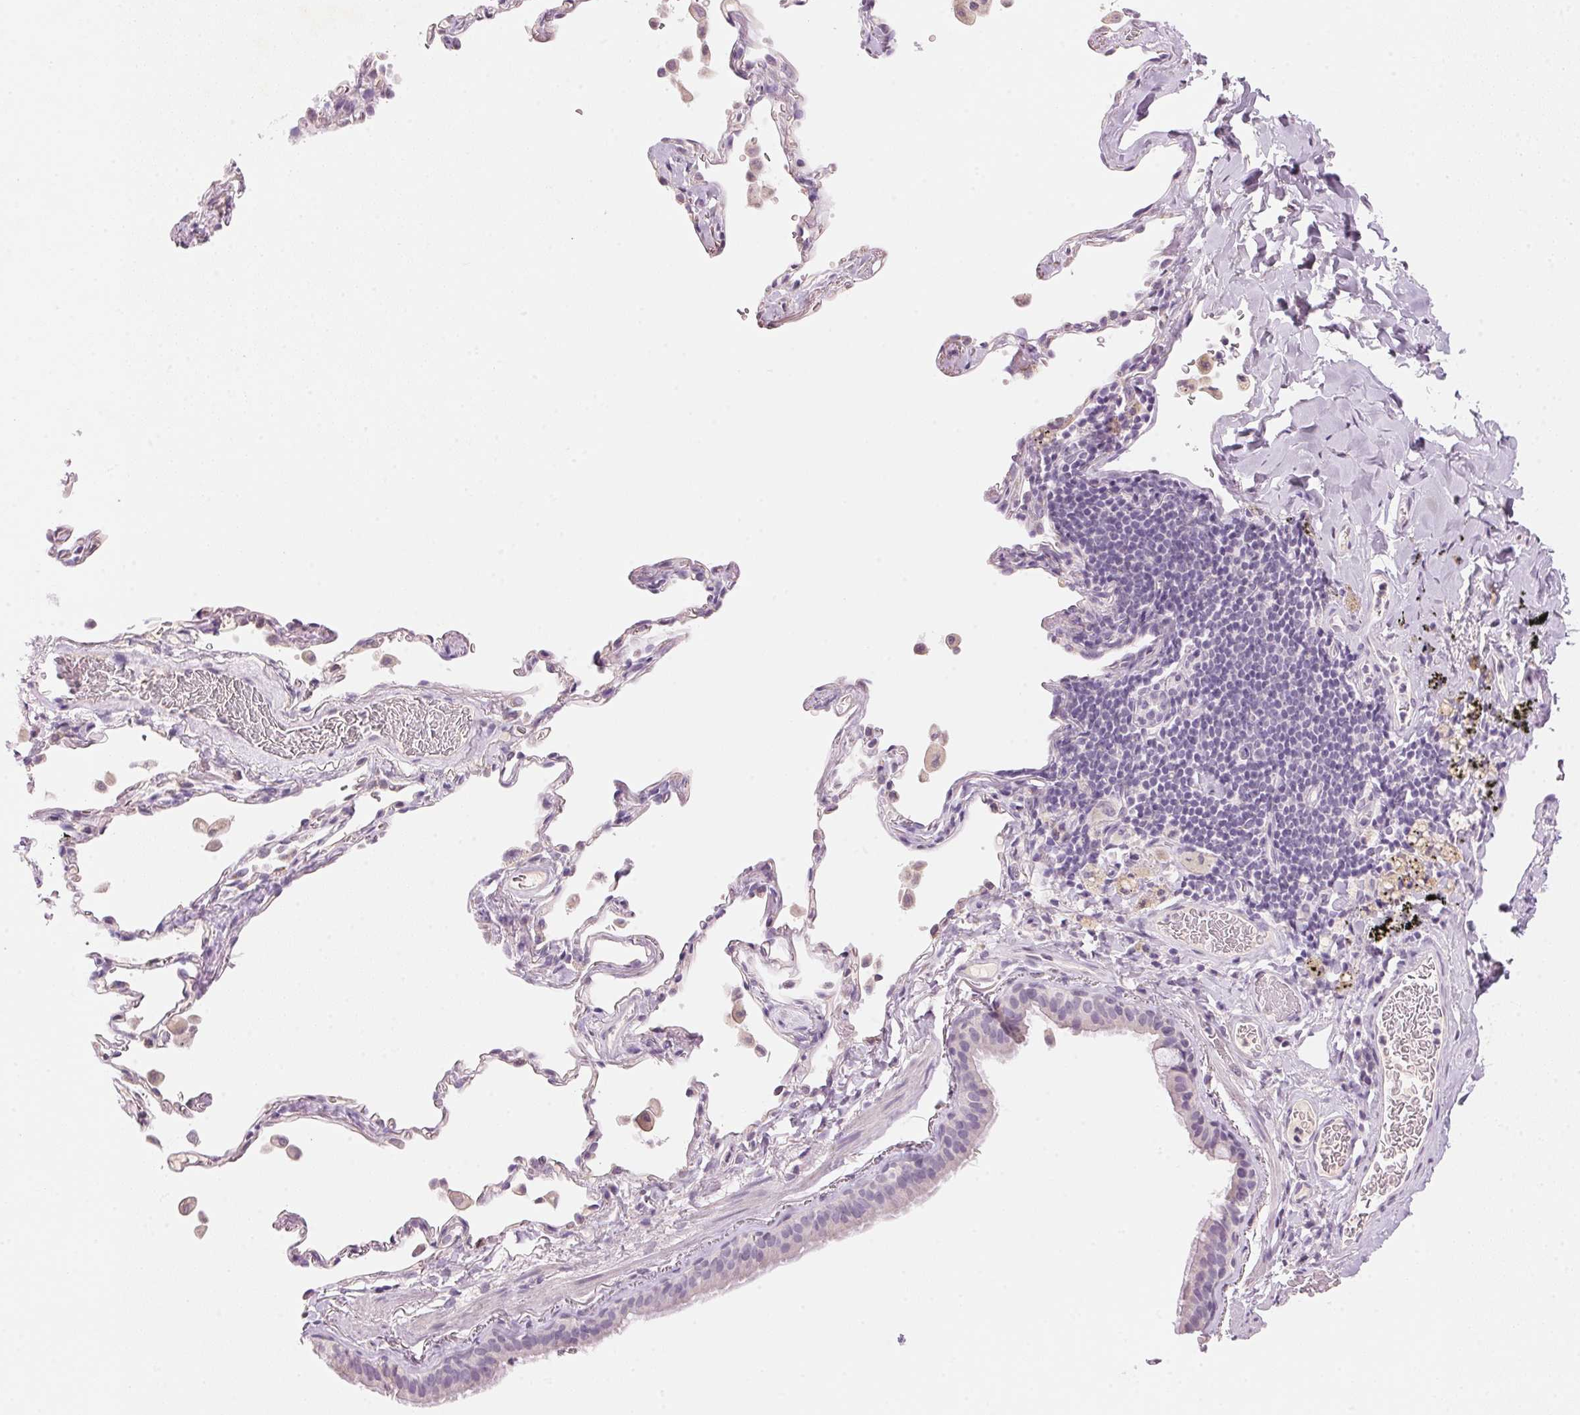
{"staining": {"intensity": "negative", "quantity": "none", "location": "none"}, "tissue": "bronchus", "cell_type": "Respiratory epithelial cells", "image_type": "normal", "snomed": [{"axis": "morphology", "description": "Normal tissue, NOS"}, {"axis": "topography", "description": "Bronchus"}, {"axis": "topography", "description": "Lung"}], "caption": "Bronchus was stained to show a protein in brown. There is no significant positivity in respiratory epithelial cells. (Stains: DAB (3,3'-diaminobenzidine) IHC with hematoxylin counter stain, Microscopy: brightfield microscopy at high magnification).", "gene": "CYP11B1", "patient": {"sex": "male", "age": 54}}